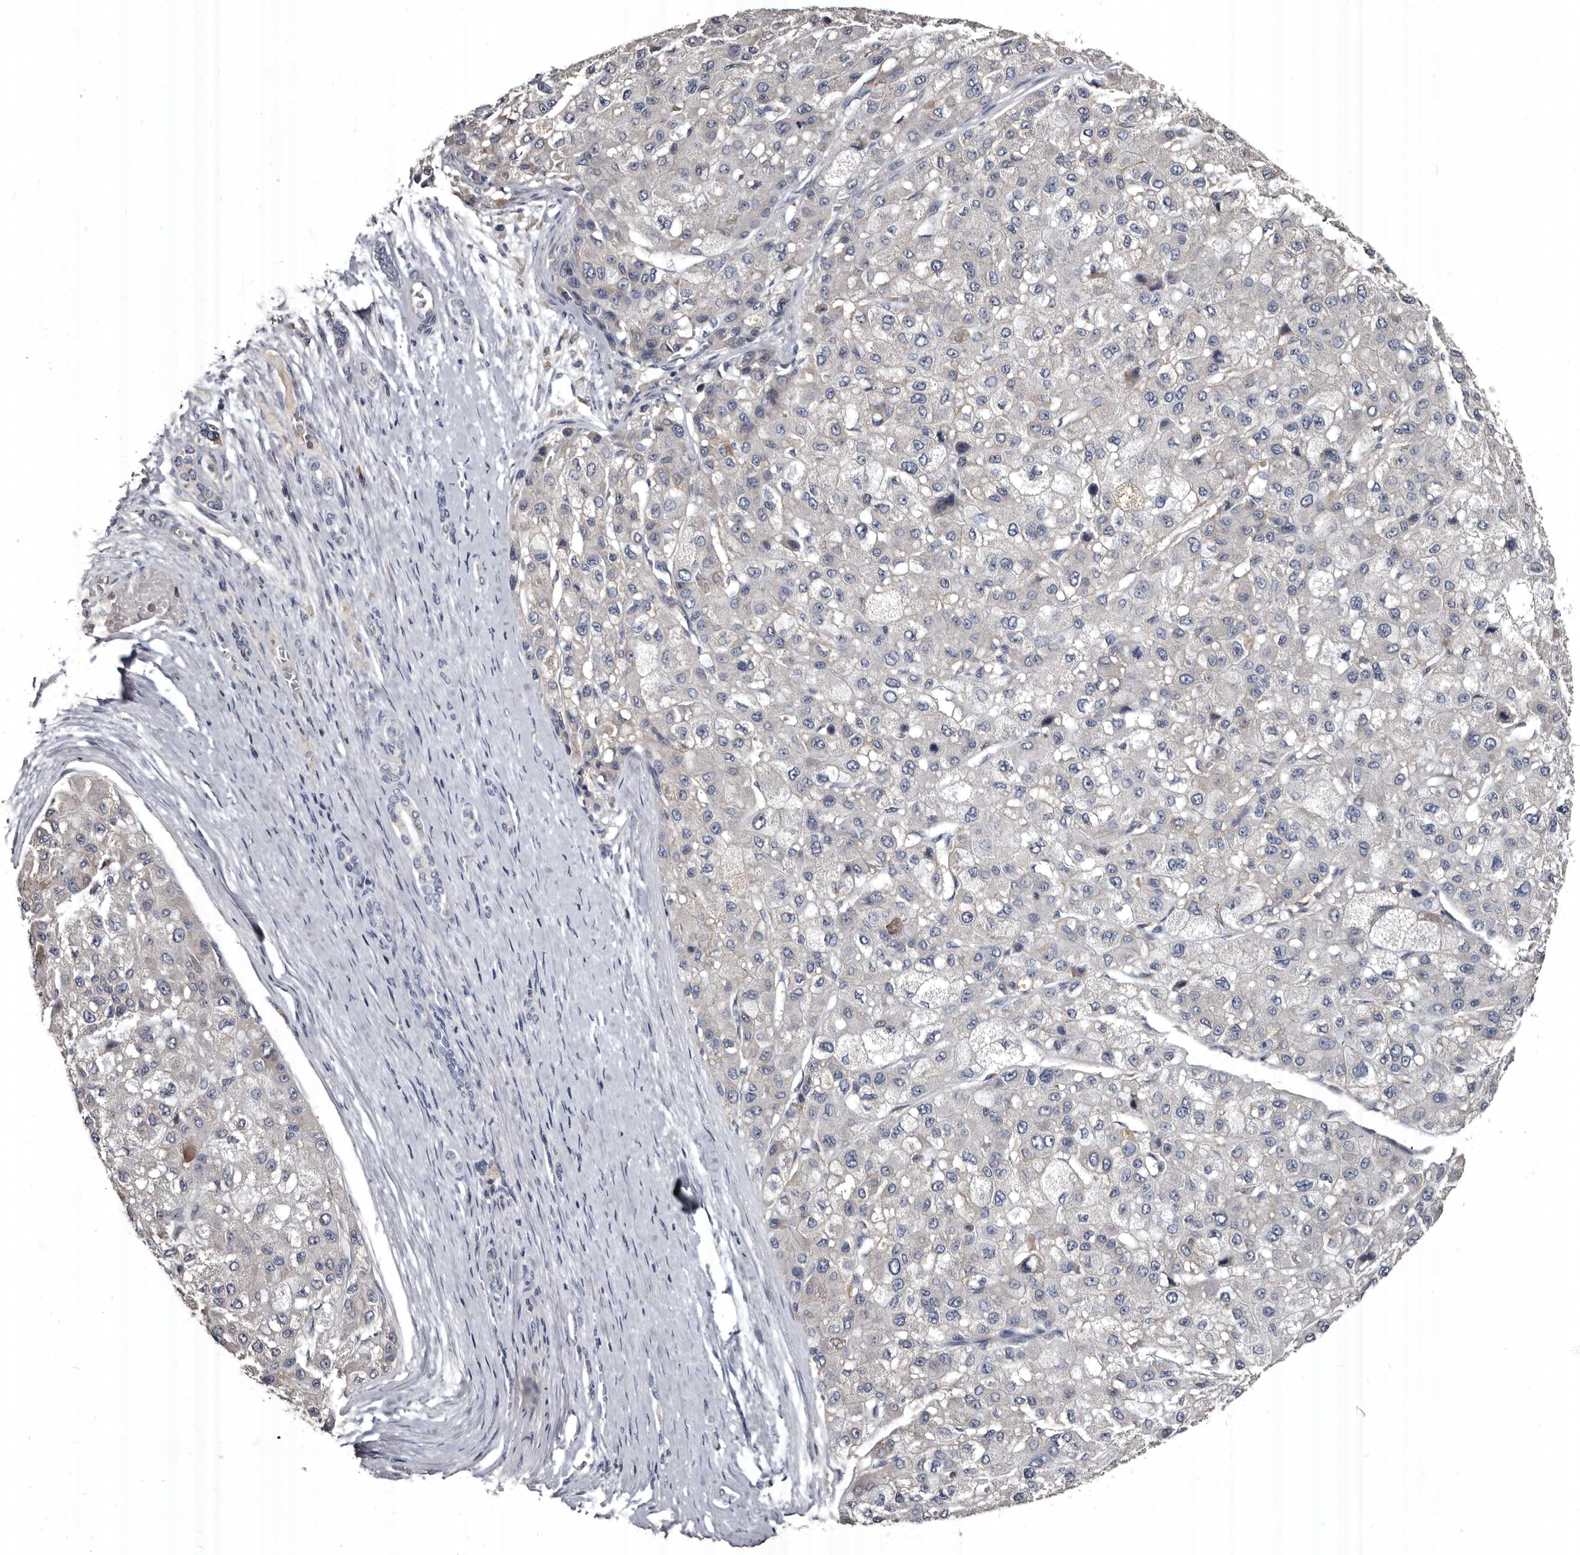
{"staining": {"intensity": "negative", "quantity": "none", "location": "none"}, "tissue": "liver cancer", "cell_type": "Tumor cells", "image_type": "cancer", "snomed": [{"axis": "morphology", "description": "Carcinoma, Hepatocellular, NOS"}, {"axis": "topography", "description": "Liver"}], "caption": "Image shows no significant protein staining in tumor cells of liver cancer (hepatocellular carcinoma). Nuclei are stained in blue.", "gene": "GREB1", "patient": {"sex": "male", "age": 80}}